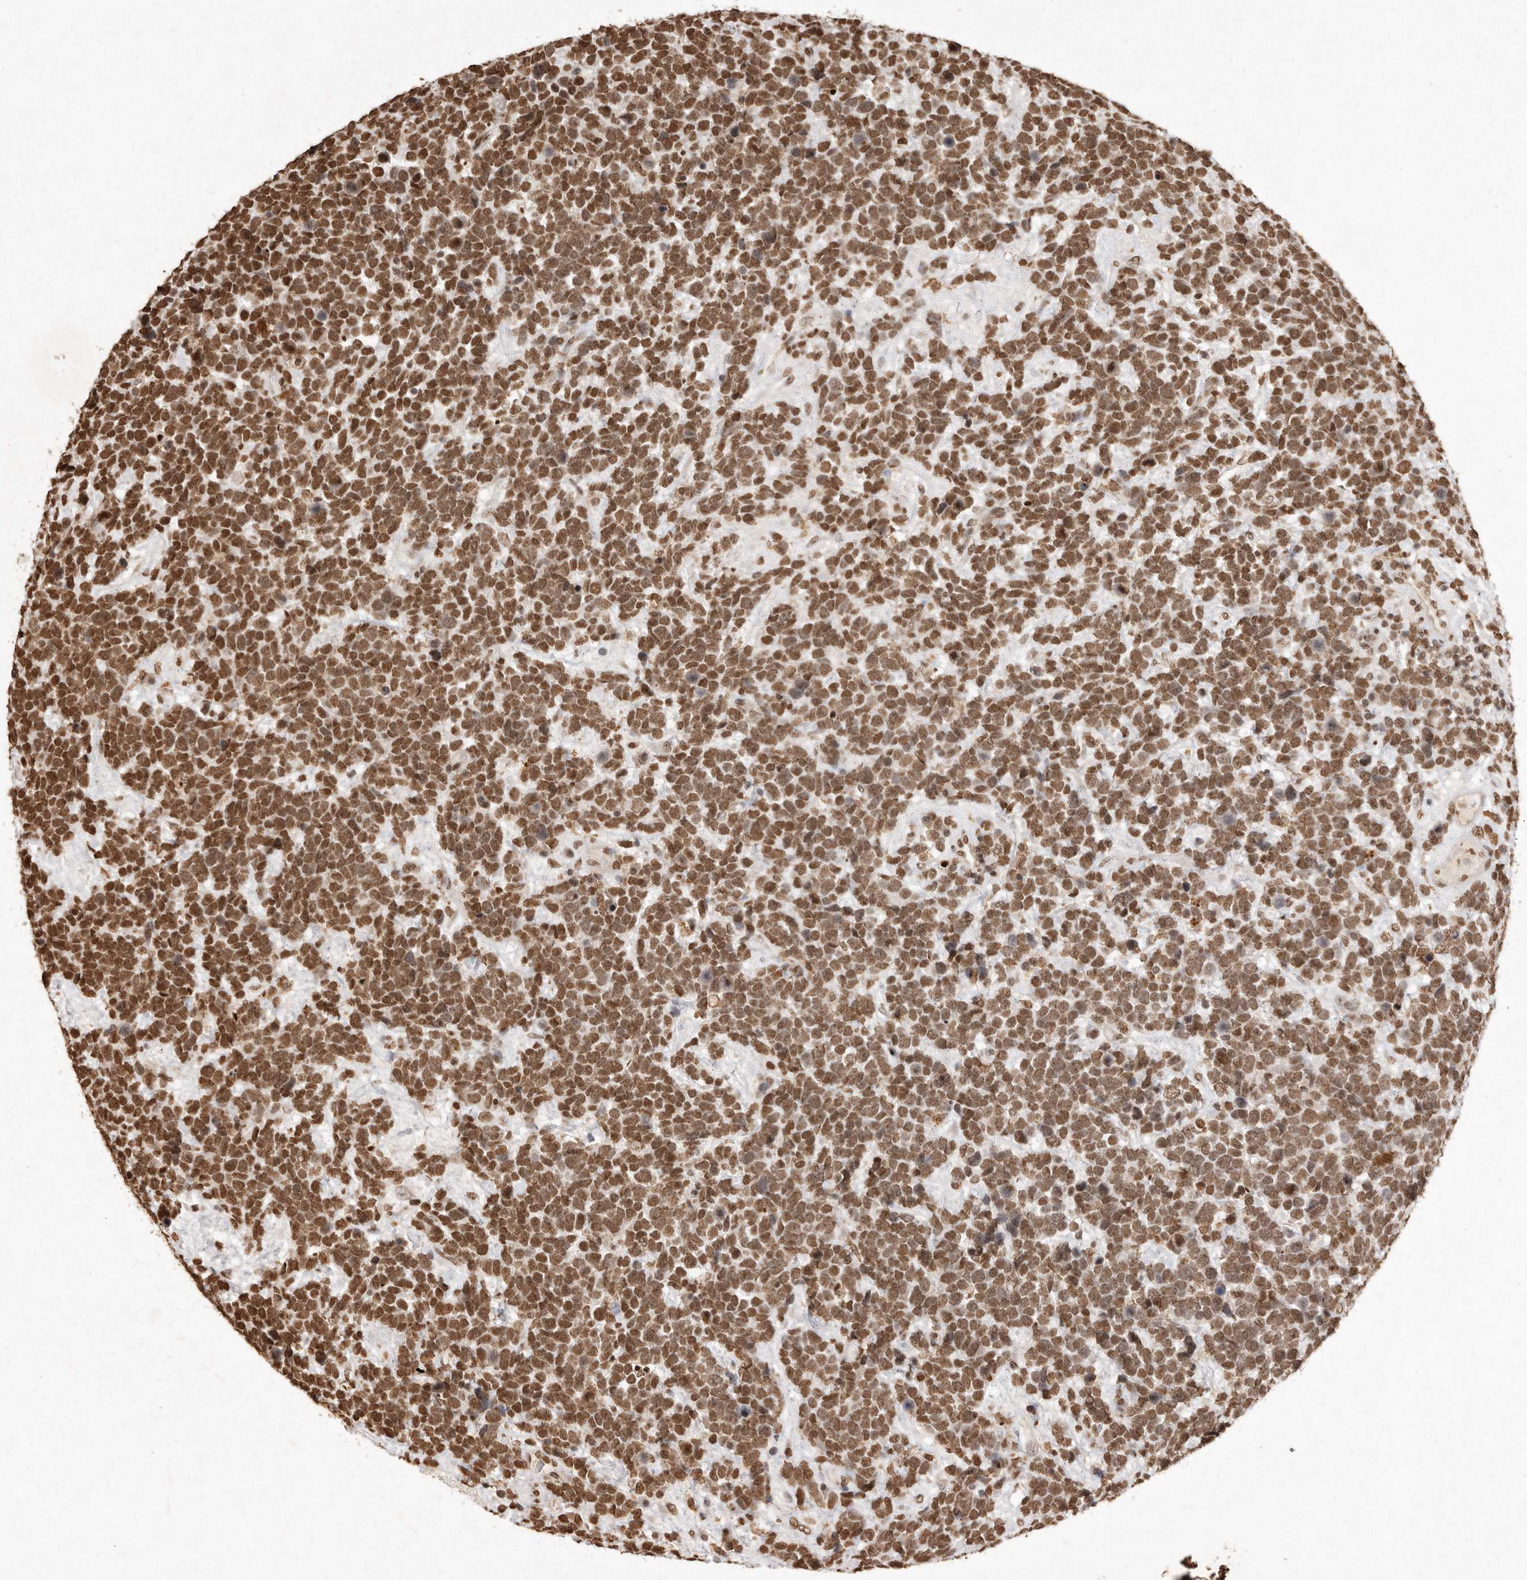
{"staining": {"intensity": "moderate", "quantity": ">75%", "location": "nuclear"}, "tissue": "urothelial cancer", "cell_type": "Tumor cells", "image_type": "cancer", "snomed": [{"axis": "morphology", "description": "Urothelial carcinoma, High grade"}, {"axis": "topography", "description": "Urinary bladder"}], "caption": "High-grade urothelial carcinoma stained with a brown dye shows moderate nuclear positive expression in about >75% of tumor cells.", "gene": "NKX3-2", "patient": {"sex": "female", "age": 82}}